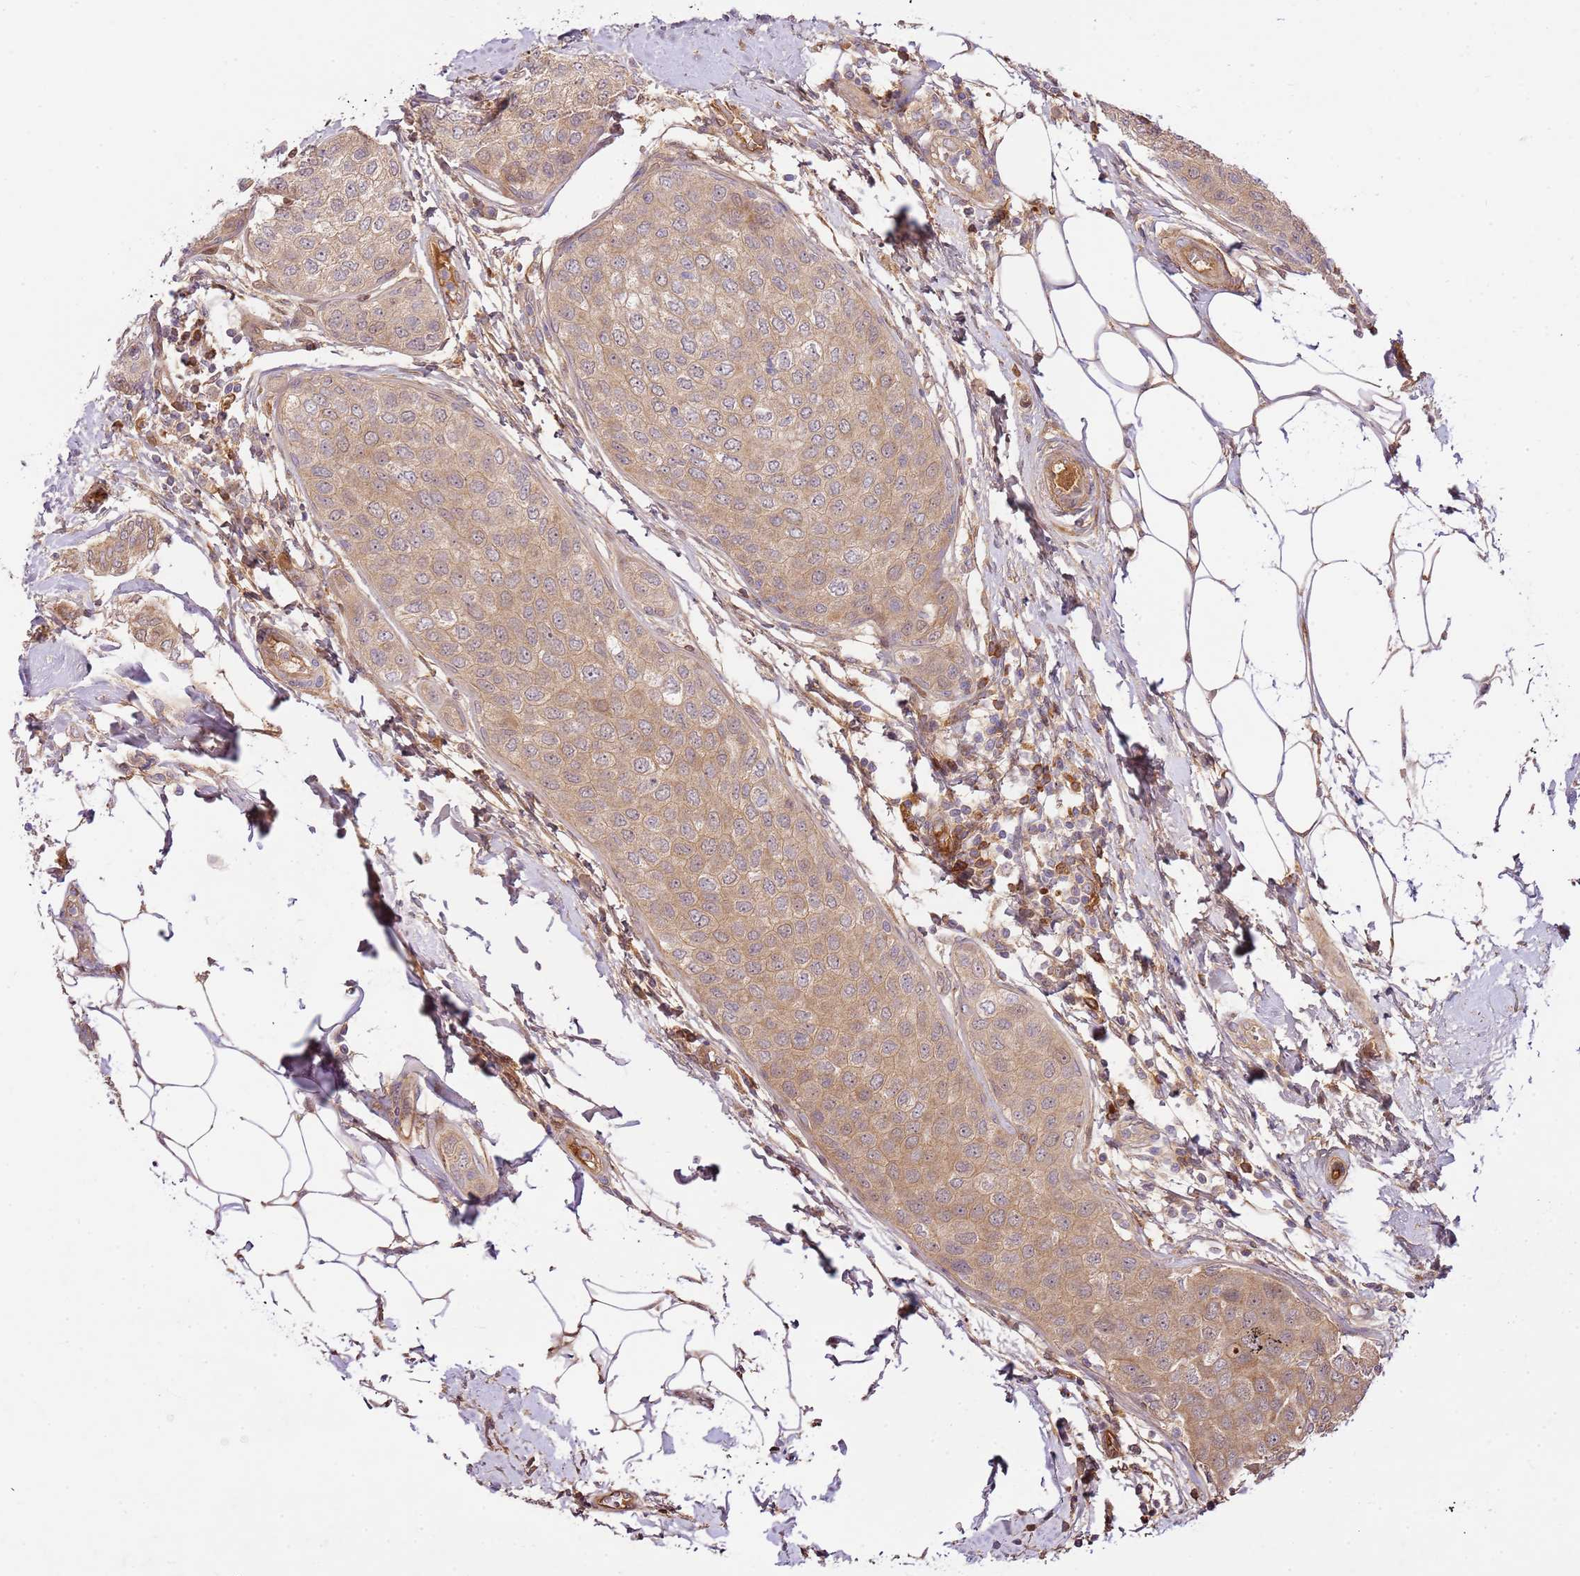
{"staining": {"intensity": "moderate", "quantity": ">75%", "location": "cytoplasmic/membranous"}, "tissue": "breast cancer", "cell_type": "Tumor cells", "image_type": "cancer", "snomed": [{"axis": "morphology", "description": "Duct carcinoma"}, {"axis": "topography", "description": "Breast"}], "caption": "Human breast invasive ductal carcinoma stained for a protein (brown) displays moderate cytoplasmic/membranous positive positivity in about >75% of tumor cells.", "gene": "C8G", "patient": {"sex": "female", "age": 72}}